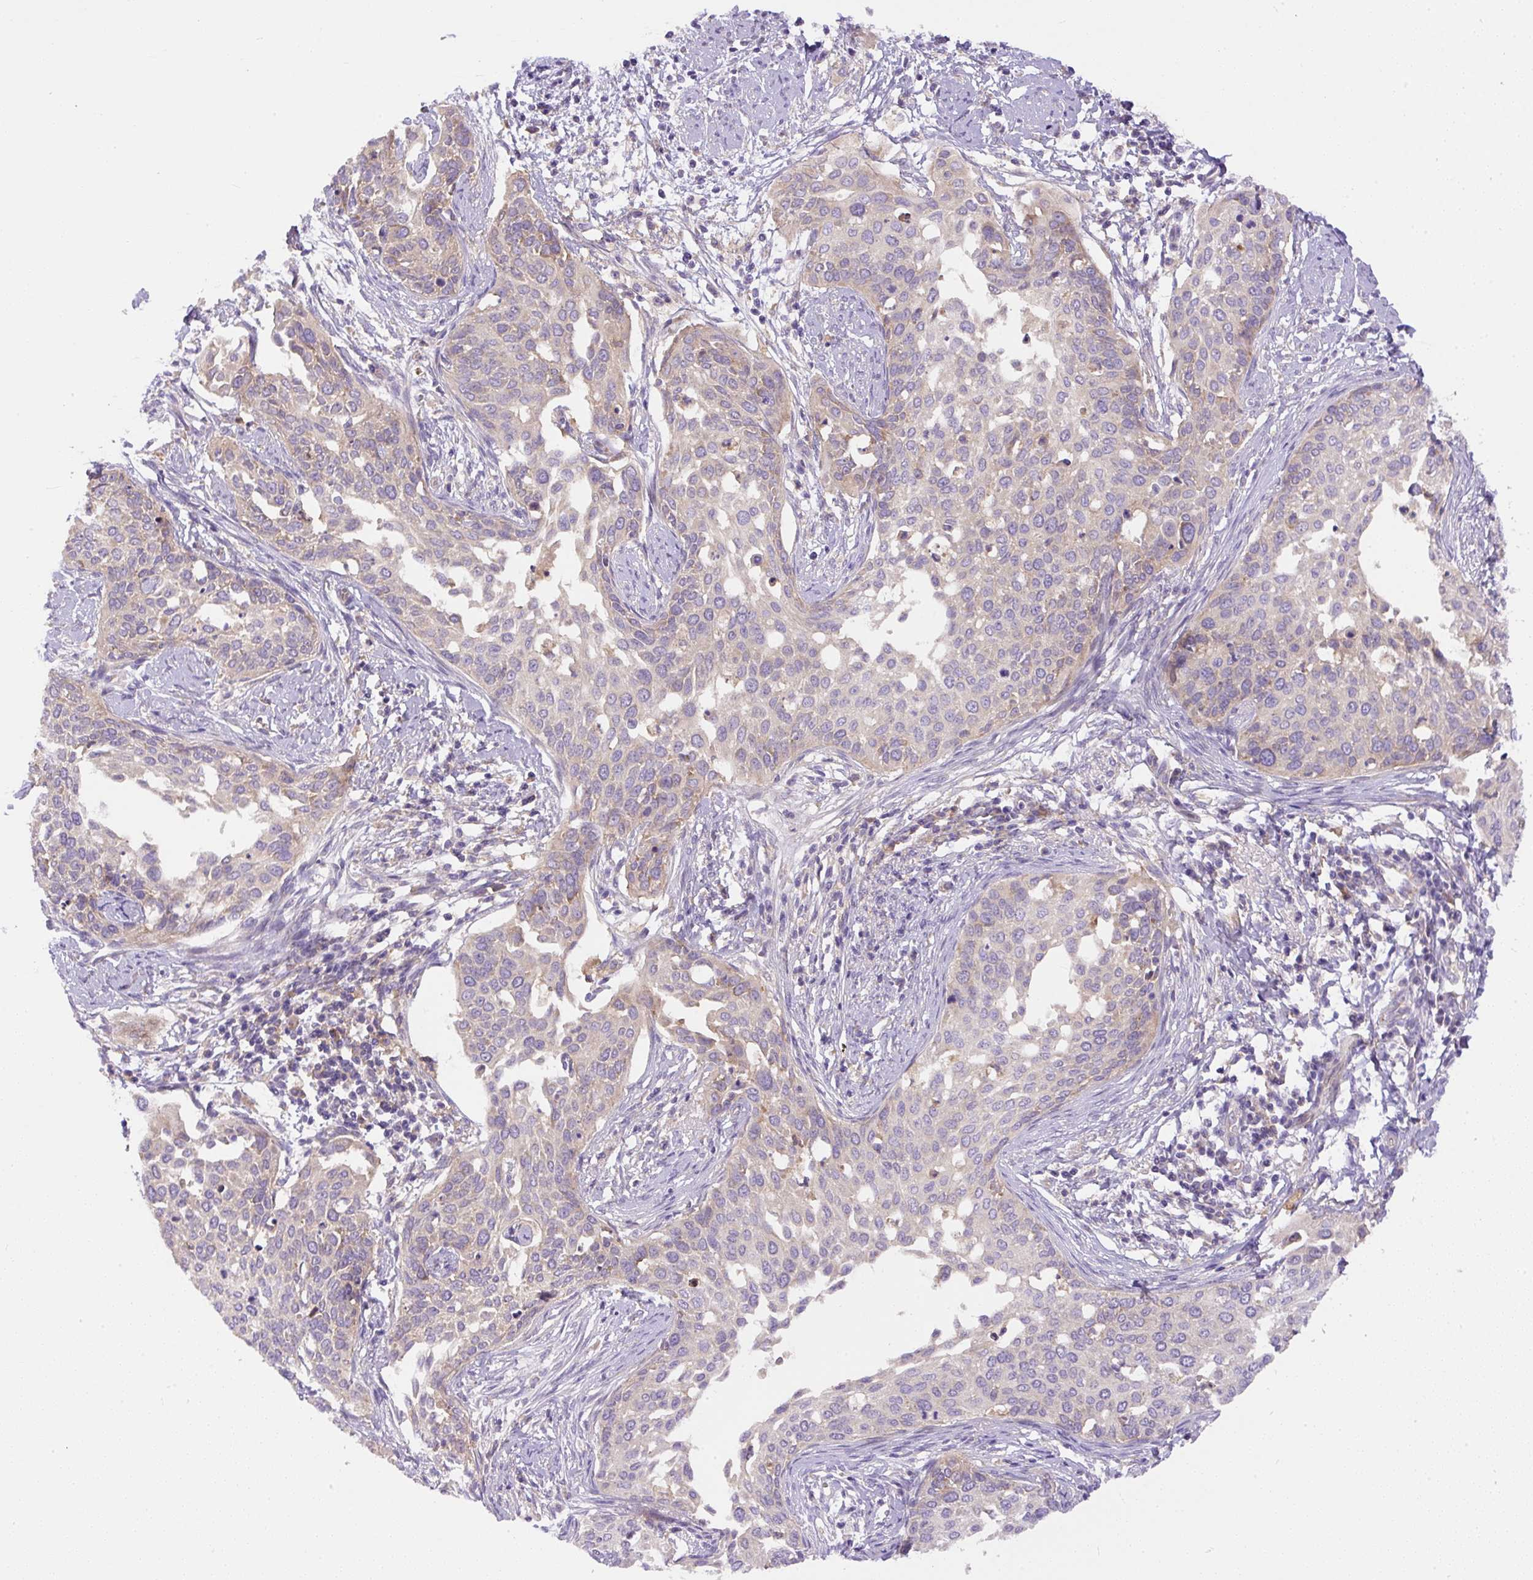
{"staining": {"intensity": "weak", "quantity": "<25%", "location": "cytoplasmic/membranous"}, "tissue": "cervical cancer", "cell_type": "Tumor cells", "image_type": "cancer", "snomed": [{"axis": "morphology", "description": "Squamous cell carcinoma, NOS"}, {"axis": "topography", "description": "Cervix"}], "caption": "This is a histopathology image of IHC staining of squamous cell carcinoma (cervical), which shows no expression in tumor cells.", "gene": "DAPK1", "patient": {"sex": "female", "age": 44}}